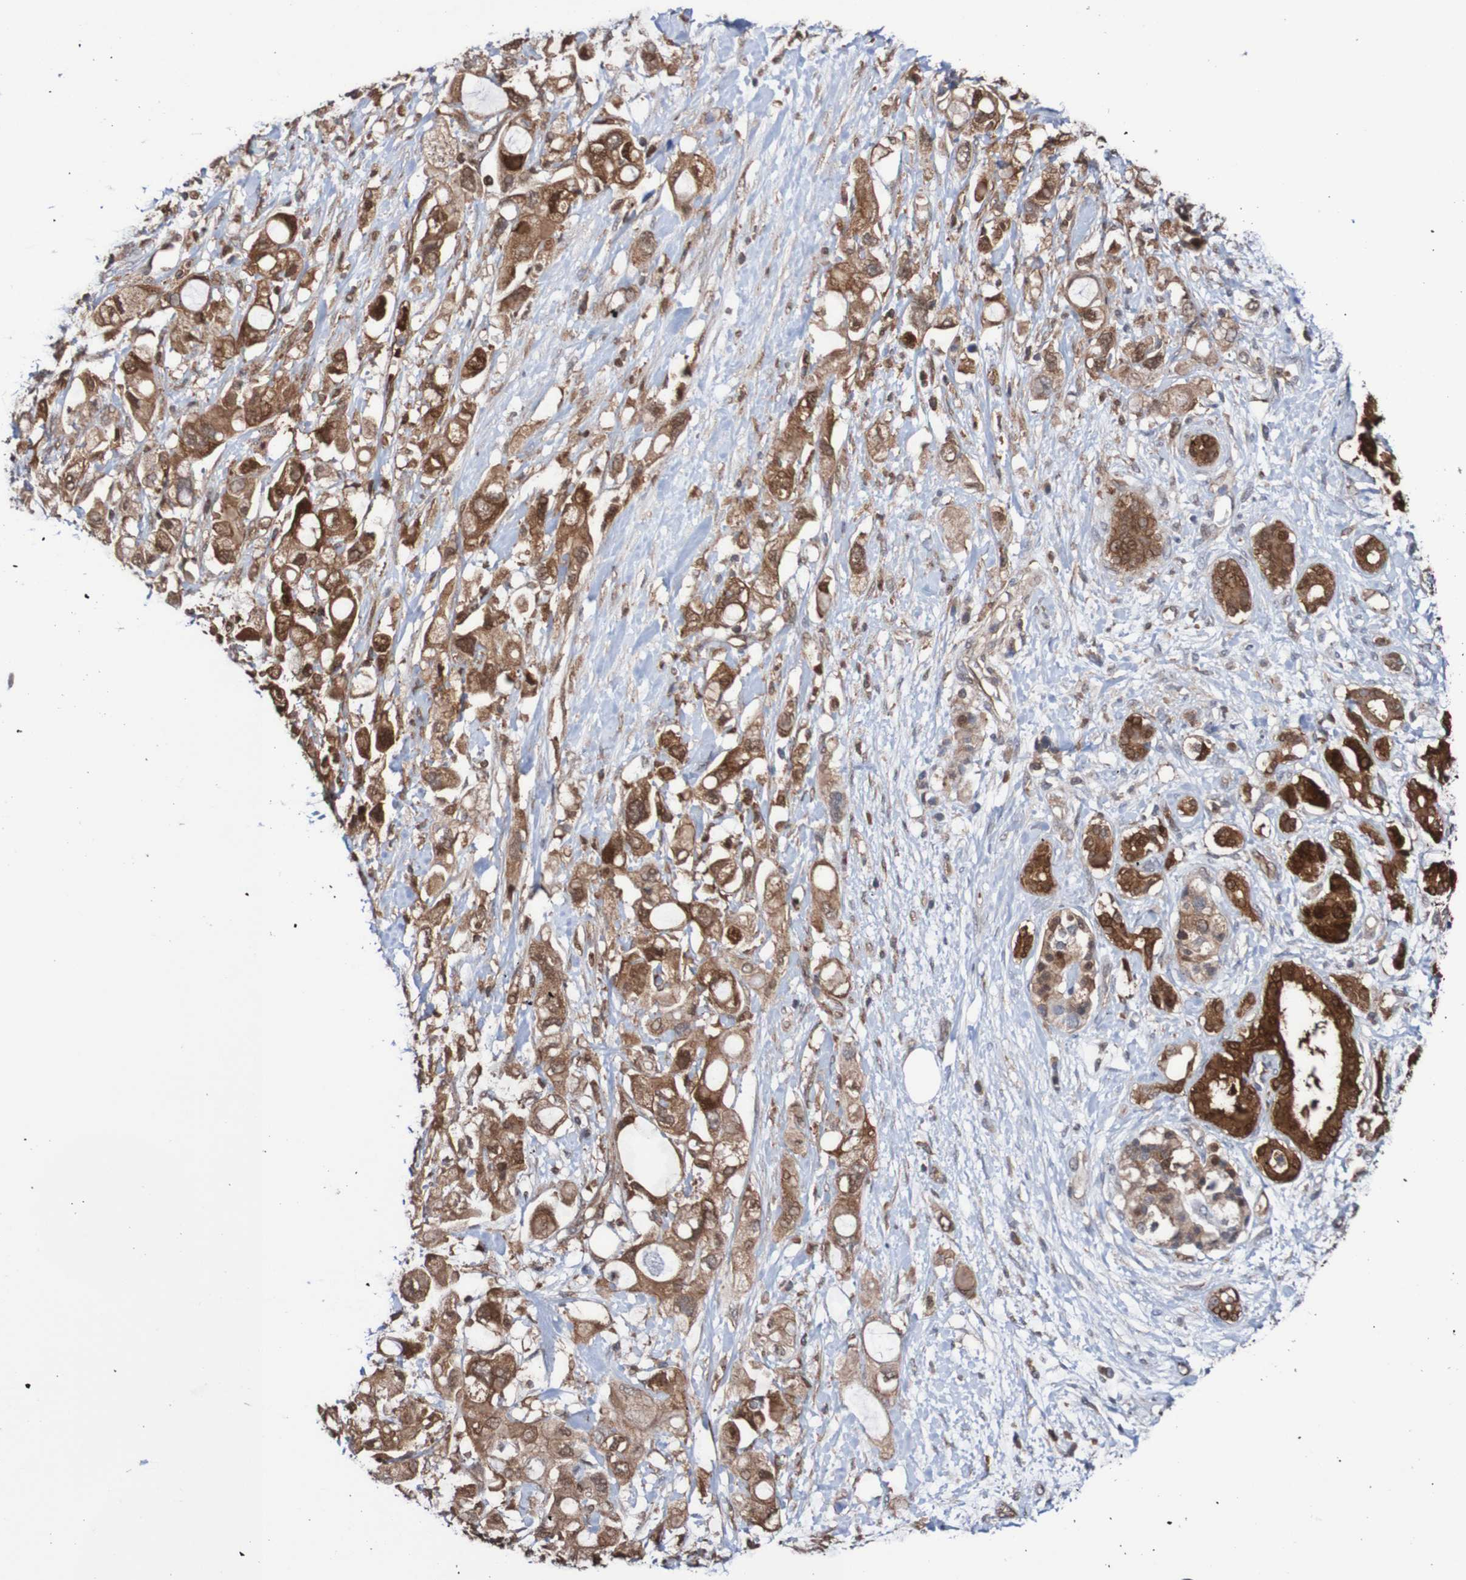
{"staining": {"intensity": "strong", "quantity": ">75%", "location": "cytoplasmic/membranous"}, "tissue": "pancreatic cancer", "cell_type": "Tumor cells", "image_type": "cancer", "snomed": [{"axis": "morphology", "description": "Adenocarcinoma, NOS"}, {"axis": "topography", "description": "Pancreas"}], "caption": "Tumor cells show high levels of strong cytoplasmic/membranous expression in about >75% of cells in human pancreatic cancer. The staining was performed using DAB (3,3'-diaminobenzidine) to visualize the protein expression in brown, while the nuclei were stained in blue with hematoxylin (Magnification: 20x).", "gene": "RIGI", "patient": {"sex": "female", "age": 56}}